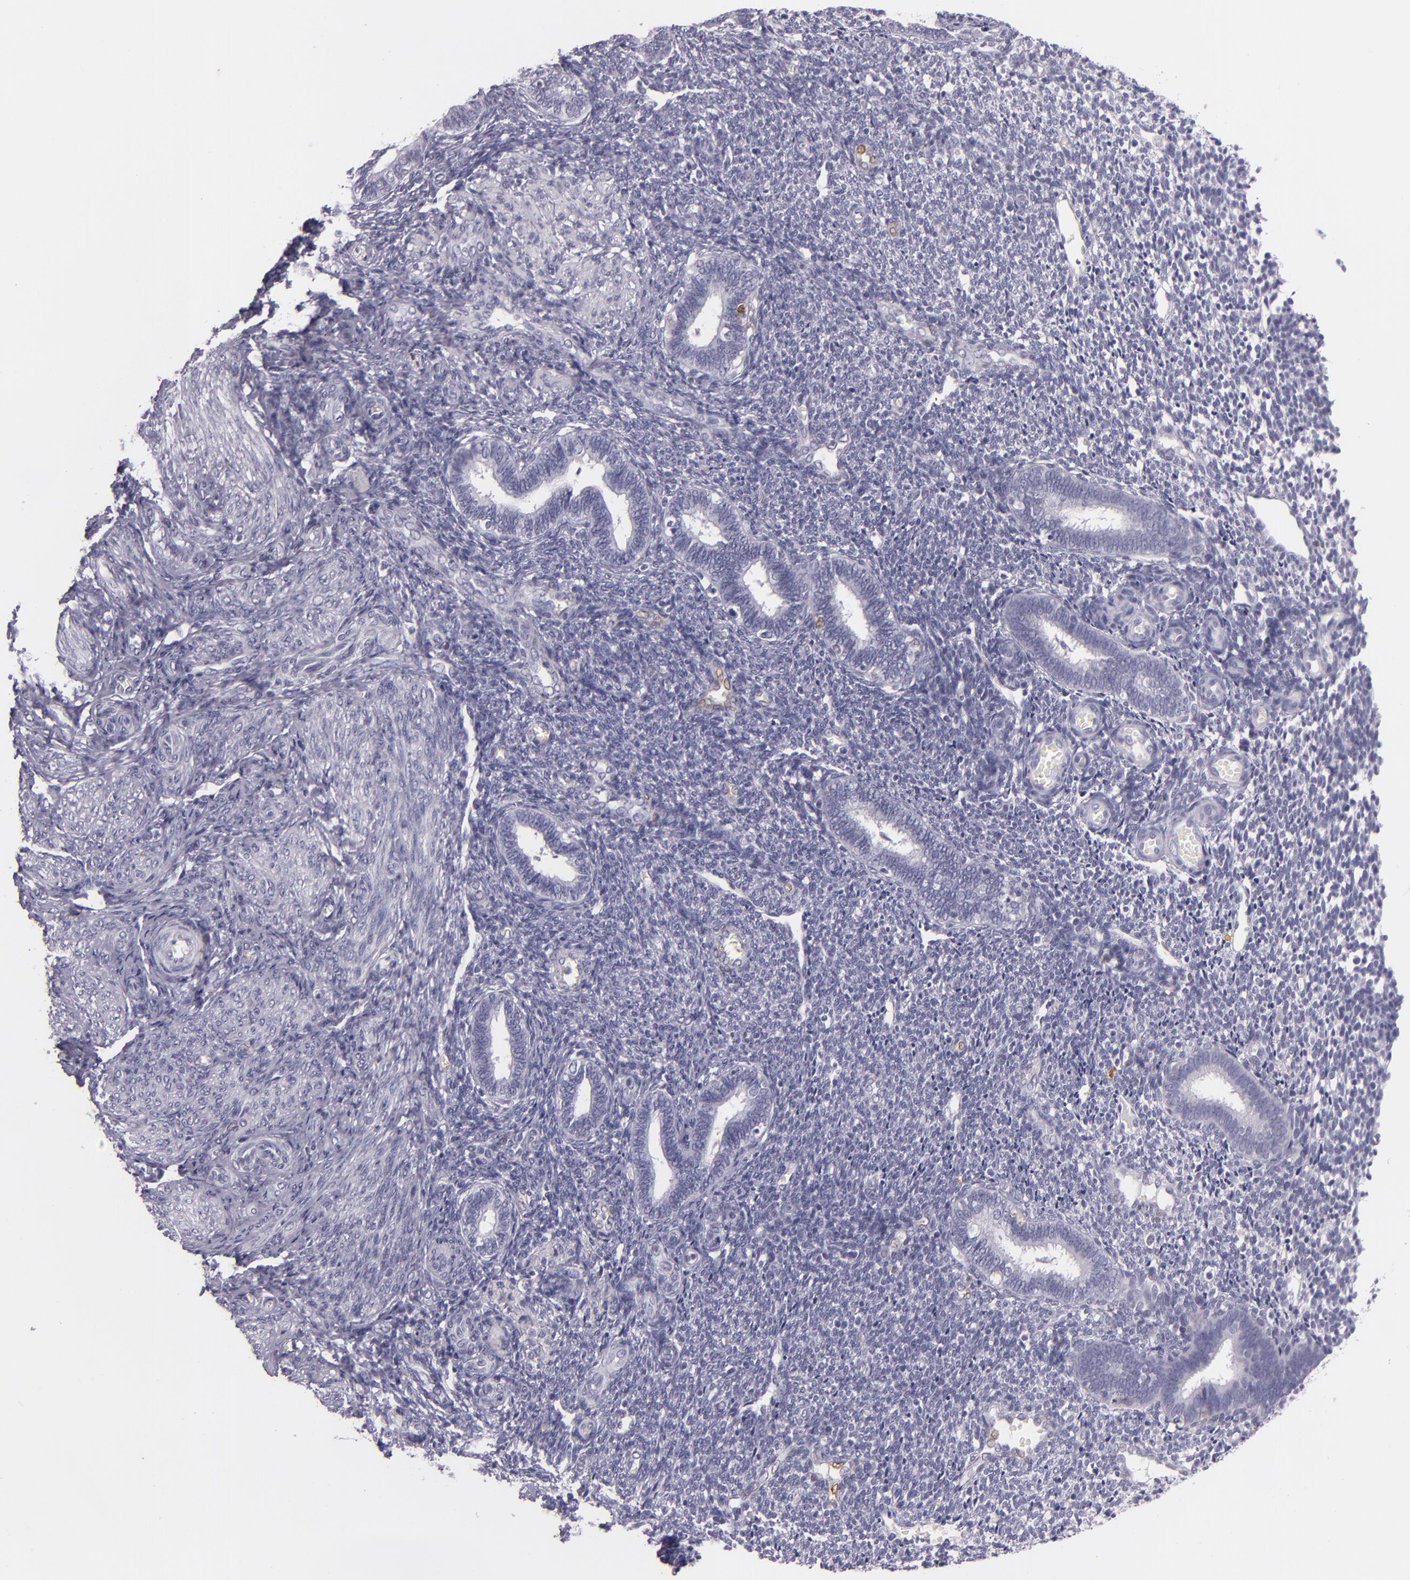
{"staining": {"intensity": "negative", "quantity": "none", "location": "none"}, "tissue": "endometrium", "cell_type": "Cells in endometrial stroma", "image_type": "normal", "snomed": [{"axis": "morphology", "description": "Normal tissue, NOS"}, {"axis": "topography", "description": "Endometrium"}], "caption": "Unremarkable endometrium was stained to show a protein in brown. There is no significant expression in cells in endometrial stroma.", "gene": "MT1A", "patient": {"sex": "female", "age": 27}}